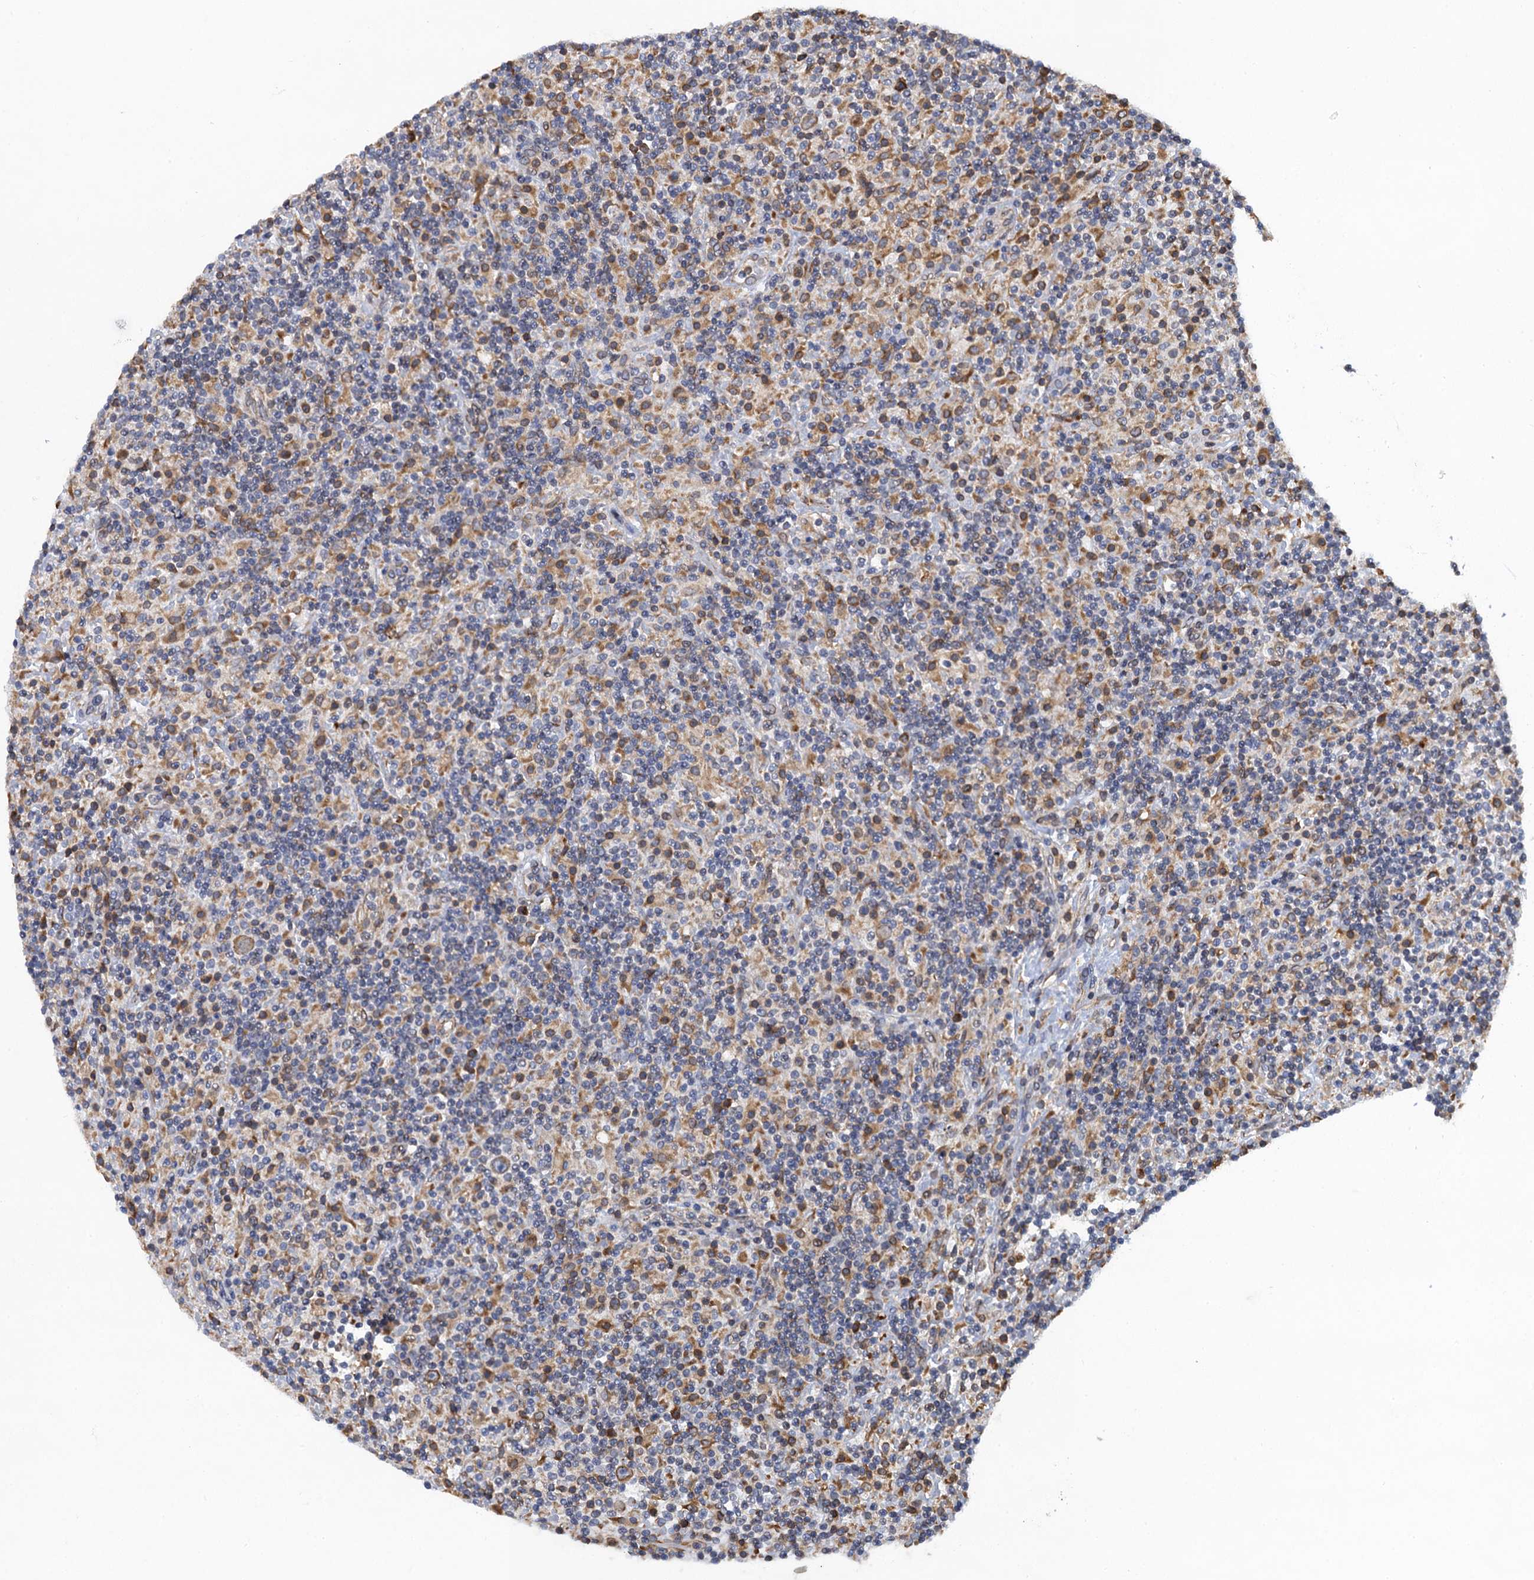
{"staining": {"intensity": "moderate", "quantity": ">75%", "location": "cytoplasmic/membranous"}, "tissue": "lymphoma", "cell_type": "Tumor cells", "image_type": "cancer", "snomed": [{"axis": "morphology", "description": "Hodgkin's disease, NOS"}, {"axis": "topography", "description": "Lymph node"}], "caption": "Moderate cytoplasmic/membranous positivity for a protein is identified in about >75% of tumor cells of lymphoma using IHC.", "gene": "ARMC5", "patient": {"sex": "male", "age": 70}}